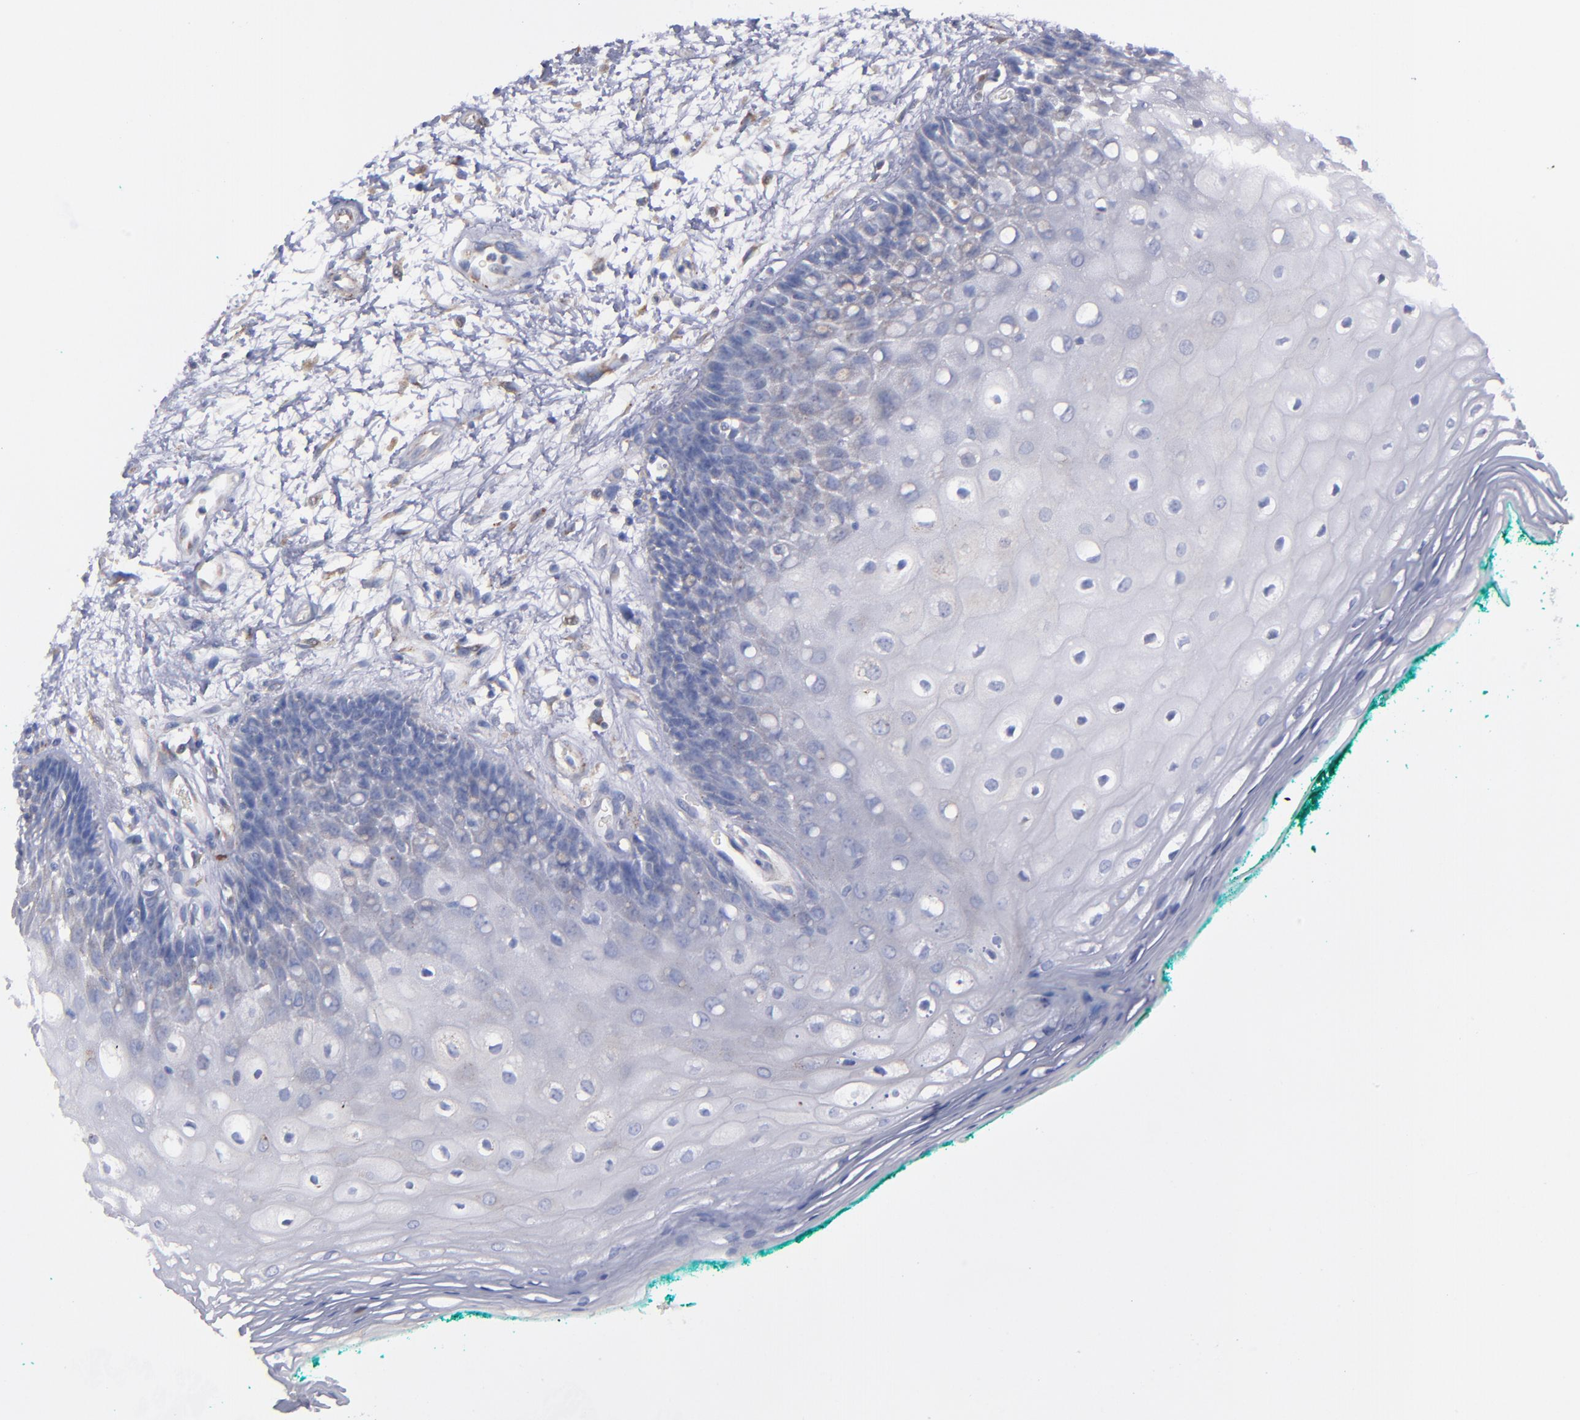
{"staining": {"intensity": "weak", "quantity": "<25%", "location": "cytoplasmic/membranous"}, "tissue": "oral mucosa", "cell_type": "Squamous epithelial cells", "image_type": "normal", "snomed": [{"axis": "morphology", "description": "Normal tissue, NOS"}, {"axis": "morphology", "description": "Squamous cell carcinoma, NOS"}, {"axis": "topography", "description": "Skeletal muscle"}, {"axis": "topography", "description": "Oral tissue"}, {"axis": "topography", "description": "Head-Neck"}], "caption": "Immunohistochemical staining of normal human oral mucosa exhibits no significant expression in squamous epithelial cells. The staining was performed using DAB (3,3'-diaminobenzidine) to visualize the protein expression in brown, while the nuclei were stained in blue with hematoxylin (Magnification: 20x).", "gene": "MFGE8", "patient": {"sex": "female", "age": 84}}